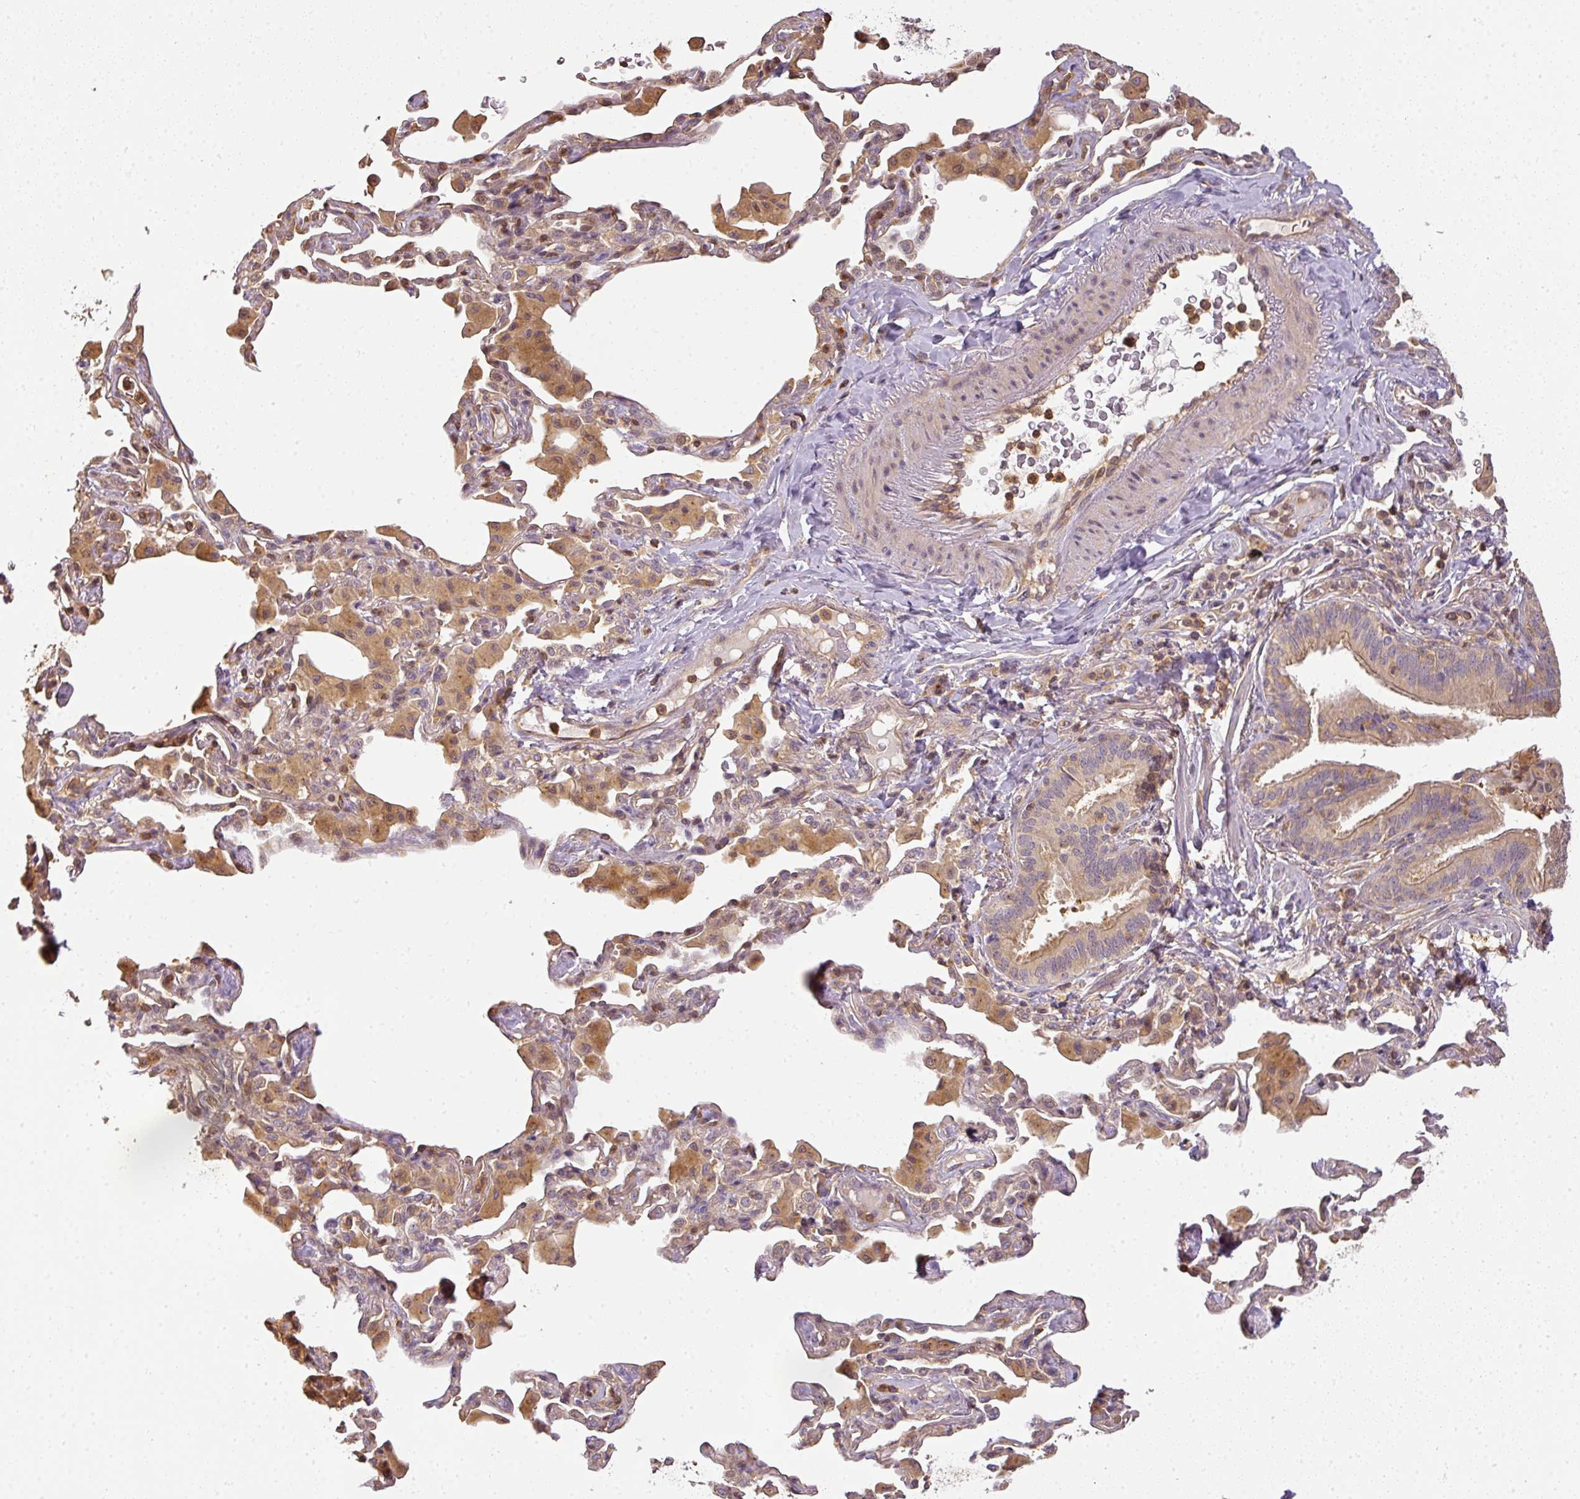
{"staining": {"intensity": "moderate", "quantity": ">75%", "location": "cytoplasmic/membranous"}, "tissue": "bronchus", "cell_type": "Respiratory epithelial cells", "image_type": "normal", "snomed": [{"axis": "morphology", "description": "Normal tissue, NOS"}, {"axis": "morphology", "description": "Inflammation, NOS"}, {"axis": "topography", "description": "Bronchus"}, {"axis": "topography", "description": "Lung"}], "caption": "Bronchus stained for a protein (brown) demonstrates moderate cytoplasmic/membranous positive positivity in about >75% of respiratory epithelial cells.", "gene": "TCL1B", "patient": {"sex": "female", "age": 46}}